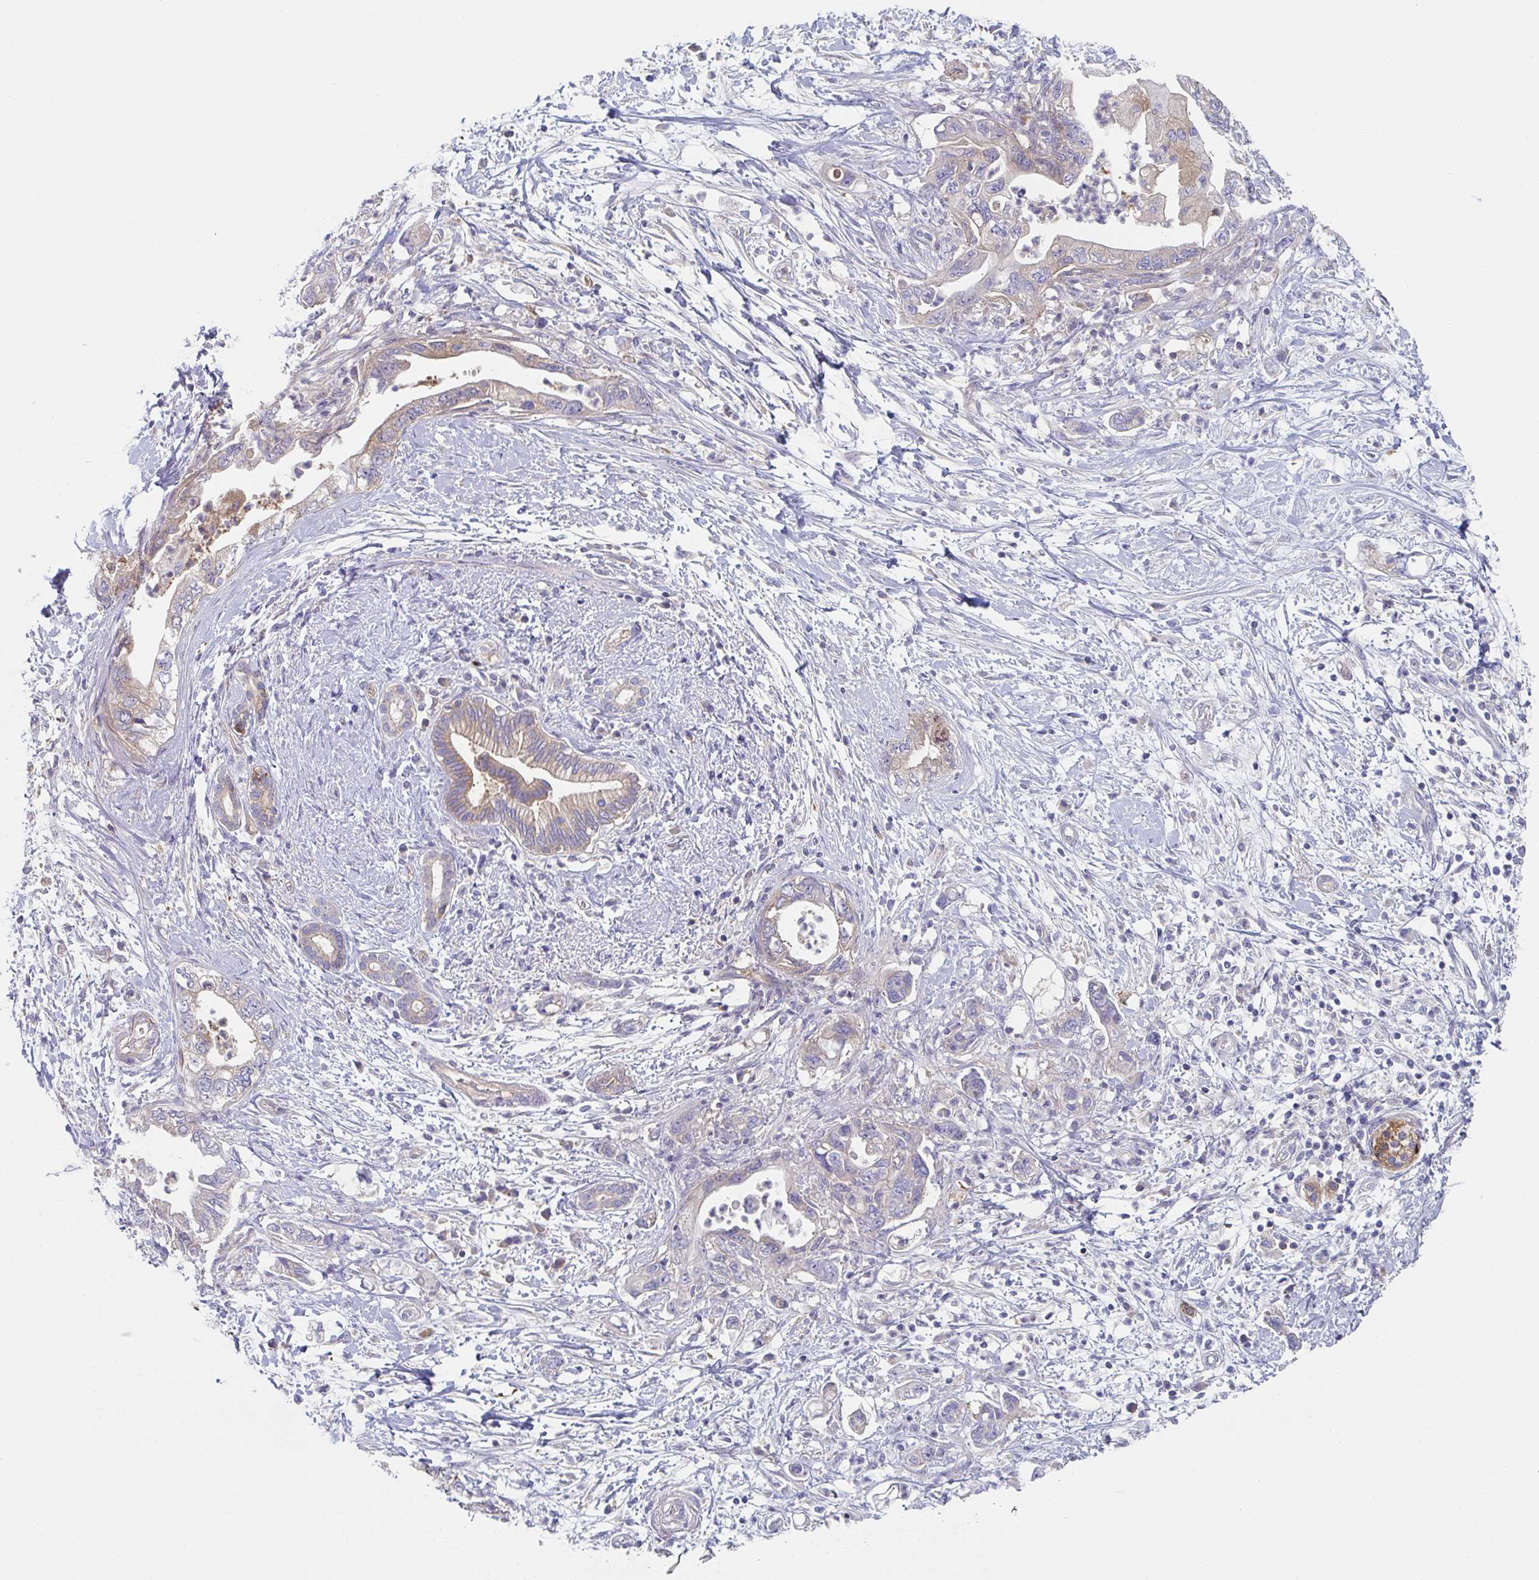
{"staining": {"intensity": "weak", "quantity": "<25%", "location": "cytoplasmic/membranous"}, "tissue": "pancreatic cancer", "cell_type": "Tumor cells", "image_type": "cancer", "snomed": [{"axis": "morphology", "description": "Adenocarcinoma, NOS"}, {"axis": "topography", "description": "Pancreas"}], "caption": "Immunohistochemistry of pancreatic cancer reveals no expression in tumor cells.", "gene": "AMPD2", "patient": {"sex": "female", "age": 73}}